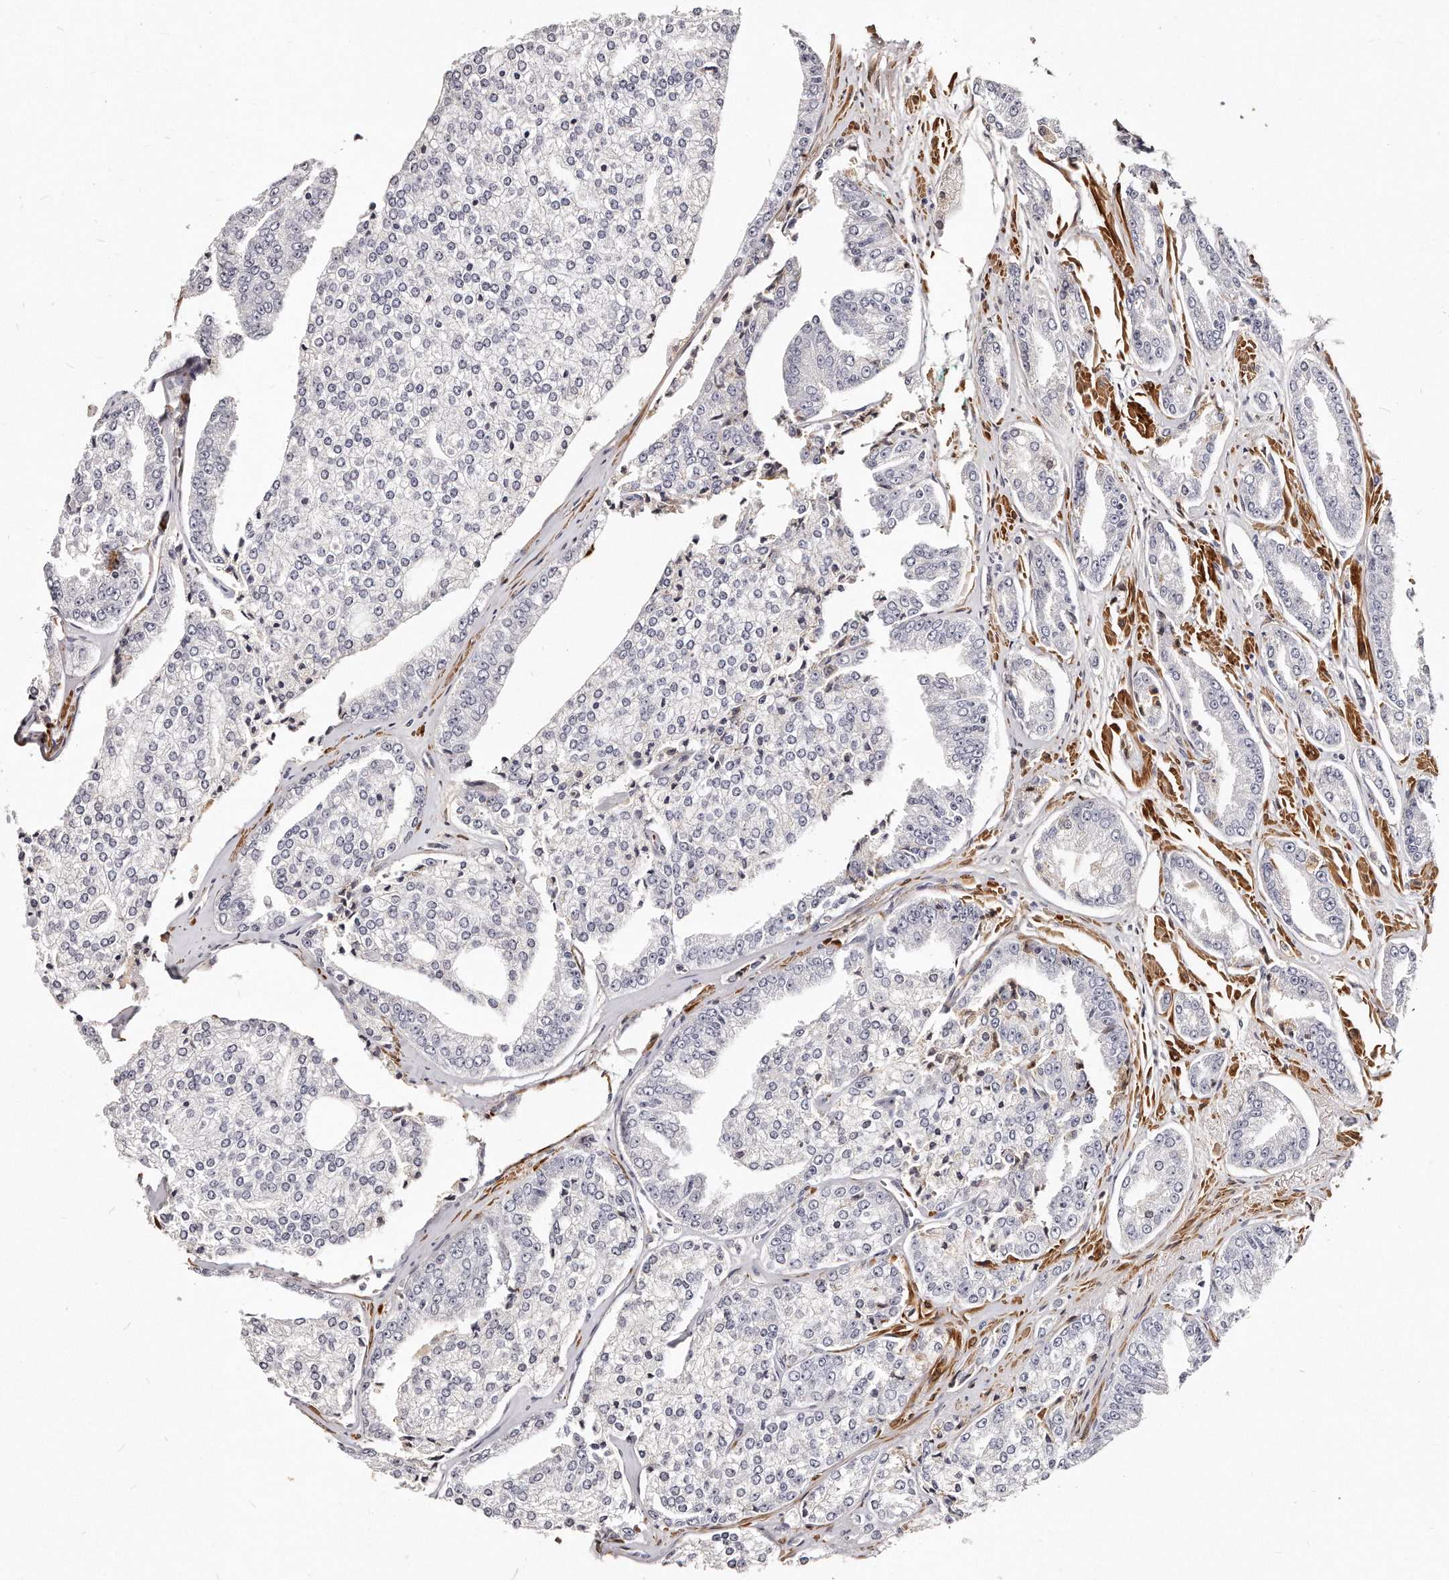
{"staining": {"intensity": "negative", "quantity": "none", "location": "none"}, "tissue": "prostate cancer", "cell_type": "Tumor cells", "image_type": "cancer", "snomed": [{"axis": "morphology", "description": "Adenocarcinoma, High grade"}, {"axis": "topography", "description": "Prostate"}], "caption": "This is an IHC histopathology image of human prostate high-grade adenocarcinoma. There is no expression in tumor cells.", "gene": "LMOD1", "patient": {"sex": "male", "age": 71}}